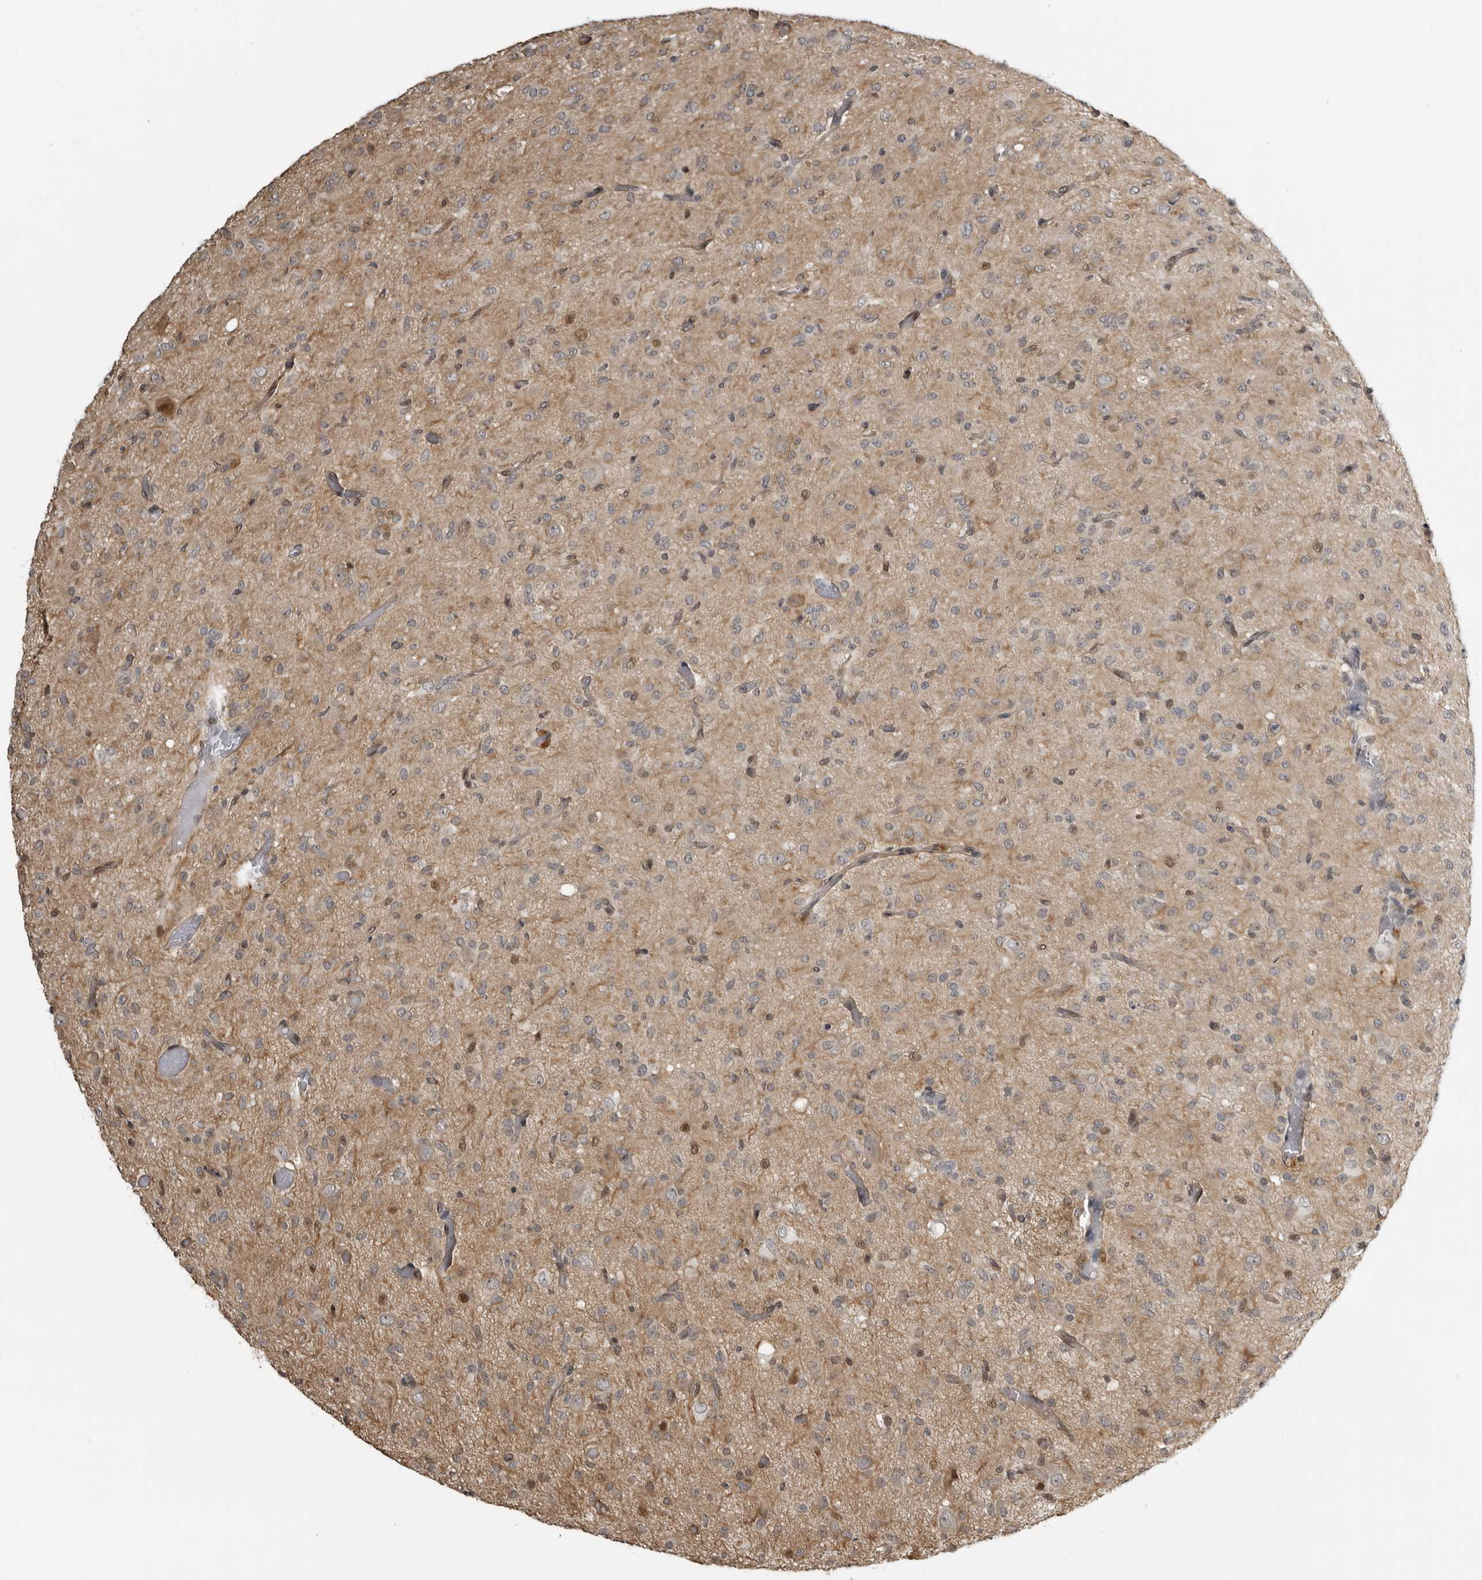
{"staining": {"intensity": "weak", "quantity": ">75%", "location": "cytoplasmic/membranous"}, "tissue": "glioma", "cell_type": "Tumor cells", "image_type": "cancer", "snomed": [{"axis": "morphology", "description": "Glioma, malignant, High grade"}, {"axis": "topography", "description": "Brain"}], "caption": "The immunohistochemical stain shows weak cytoplasmic/membranous positivity in tumor cells of glioma tissue.", "gene": "PRRX2", "patient": {"sex": "female", "age": 59}}